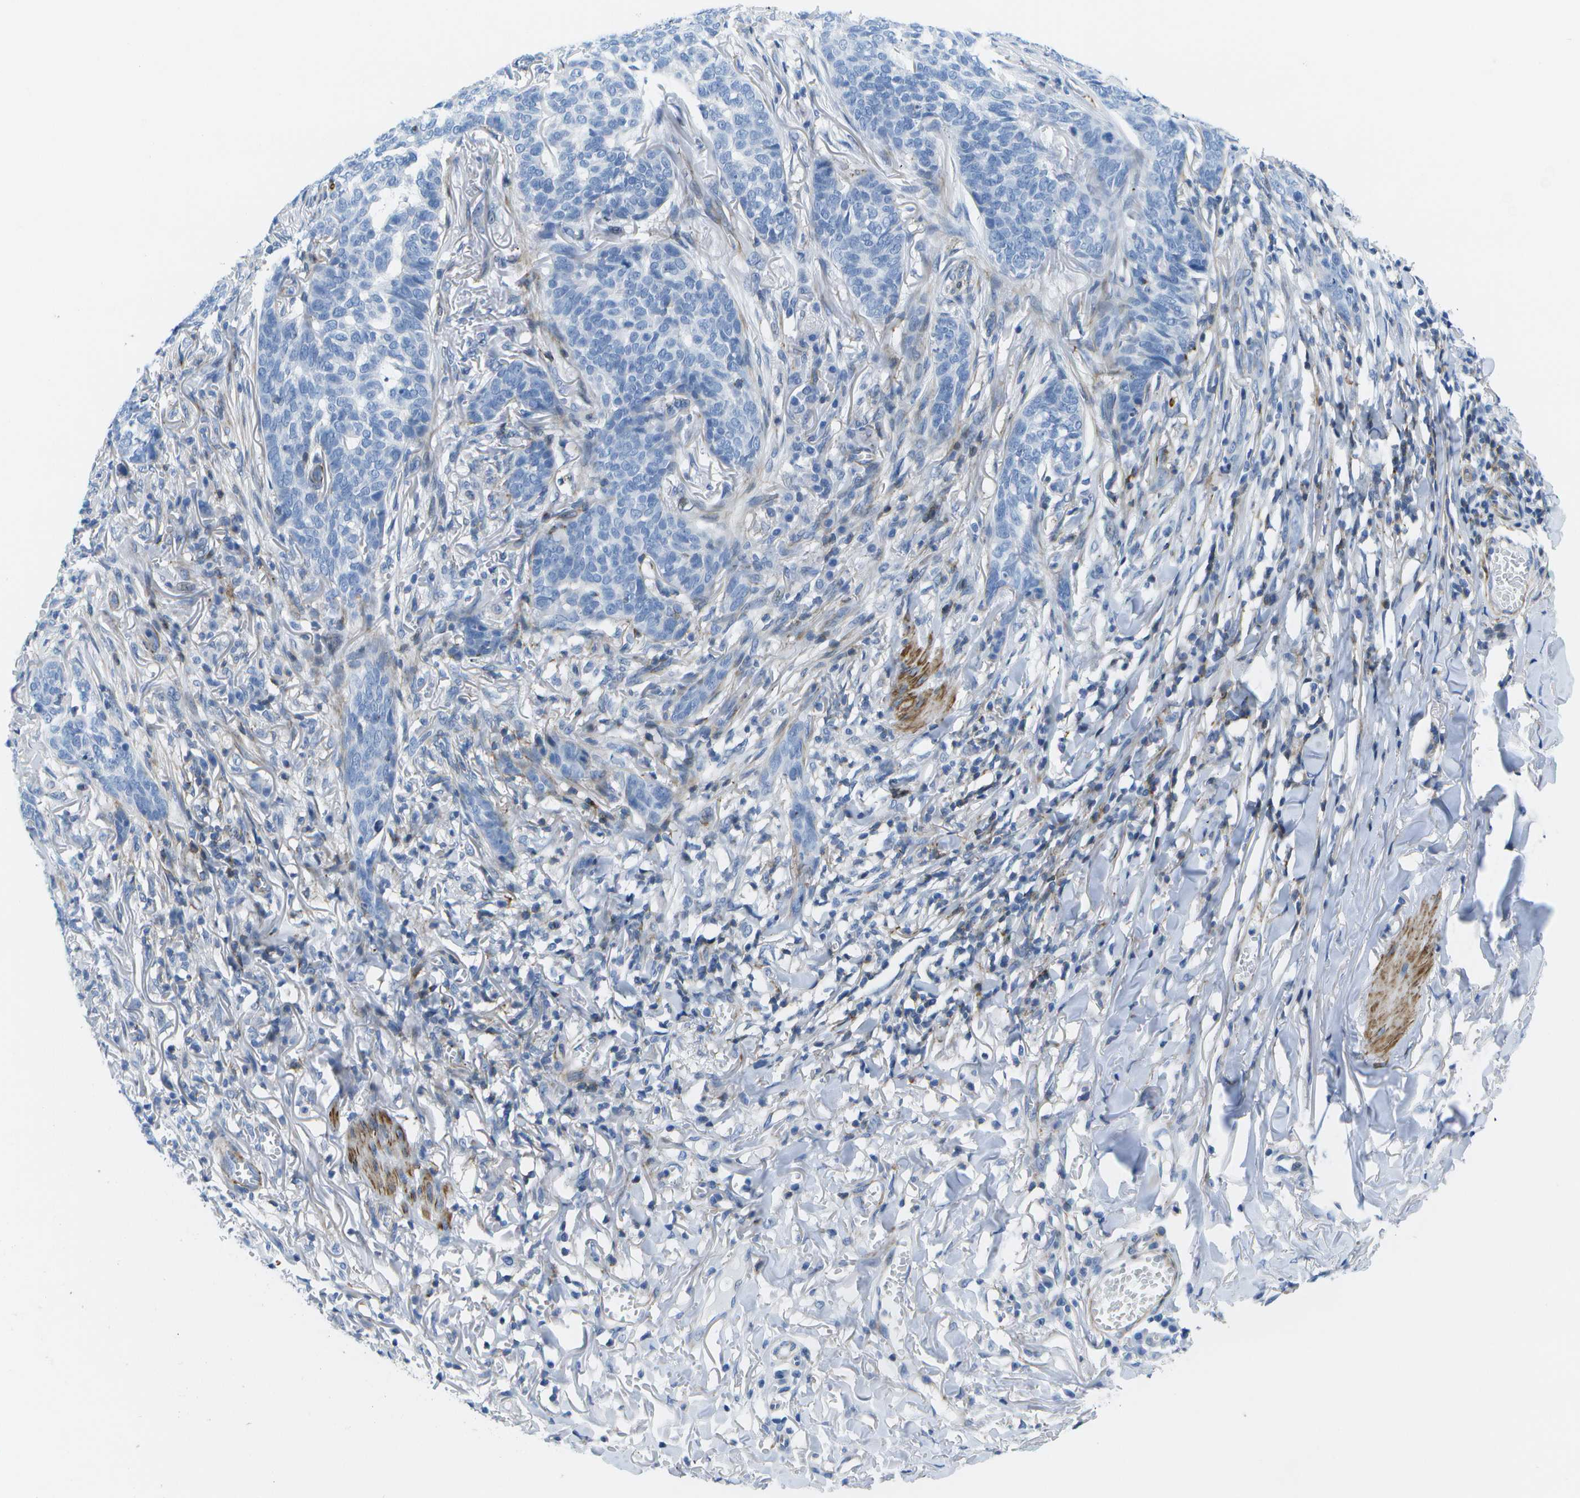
{"staining": {"intensity": "negative", "quantity": "none", "location": "none"}, "tissue": "skin cancer", "cell_type": "Tumor cells", "image_type": "cancer", "snomed": [{"axis": "morphology", "description": "Basal cell carcinoma"}, {"axis": "topography", "description": "Skin"}], "caption": "Immunohistochemical staining of skin basal cell carcinoma exhibits no significant positivity in tumor cells.", "gene": "ADGRG6", "patient": {"sex": "male", "age": 85}}